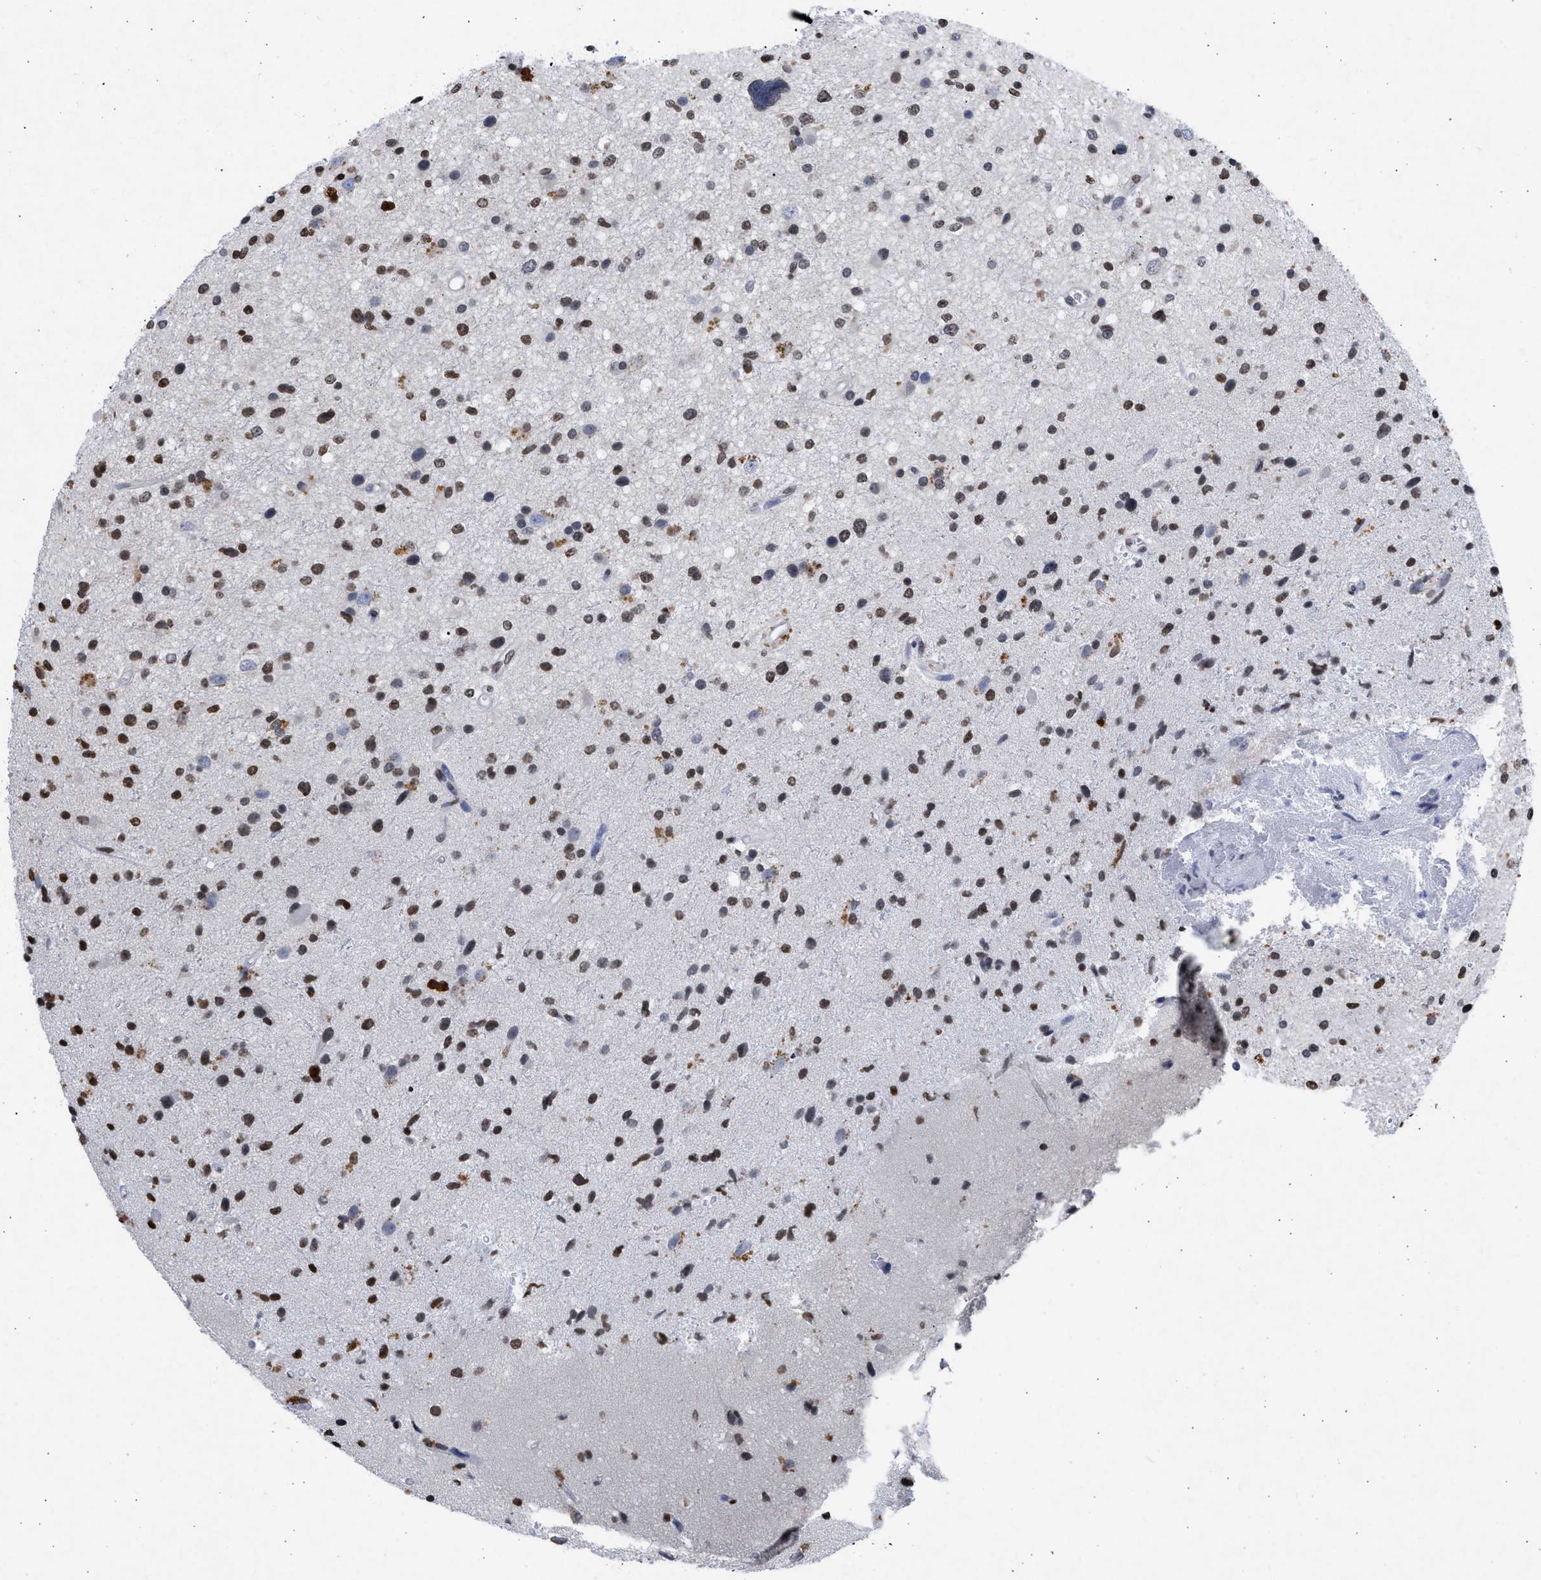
{"staining": {"intensity": "strong", "quantity": "25%-75%", "location": "nuclear"}, "tissue": "glioma", "cell_type": "Tumor cells", "image_type": "cancer", "snomed": [{"axis": "morphology", "description": "Glioma, malignant, High grade"}, {"axis": "topography", "description": "Brain"}], "caption": "Protein expression analysis of glioma reveals strong nuclear positivity in approximately 25%-75% of tumor cells. The staining was performed using DAB (3,3'-diaminobenzidine), with brown indicating positive protein expression. Nuclei are stained blue with hematoxylin.", "gene": "NUP35", "patient": {"sex": "male", "age": 33}}